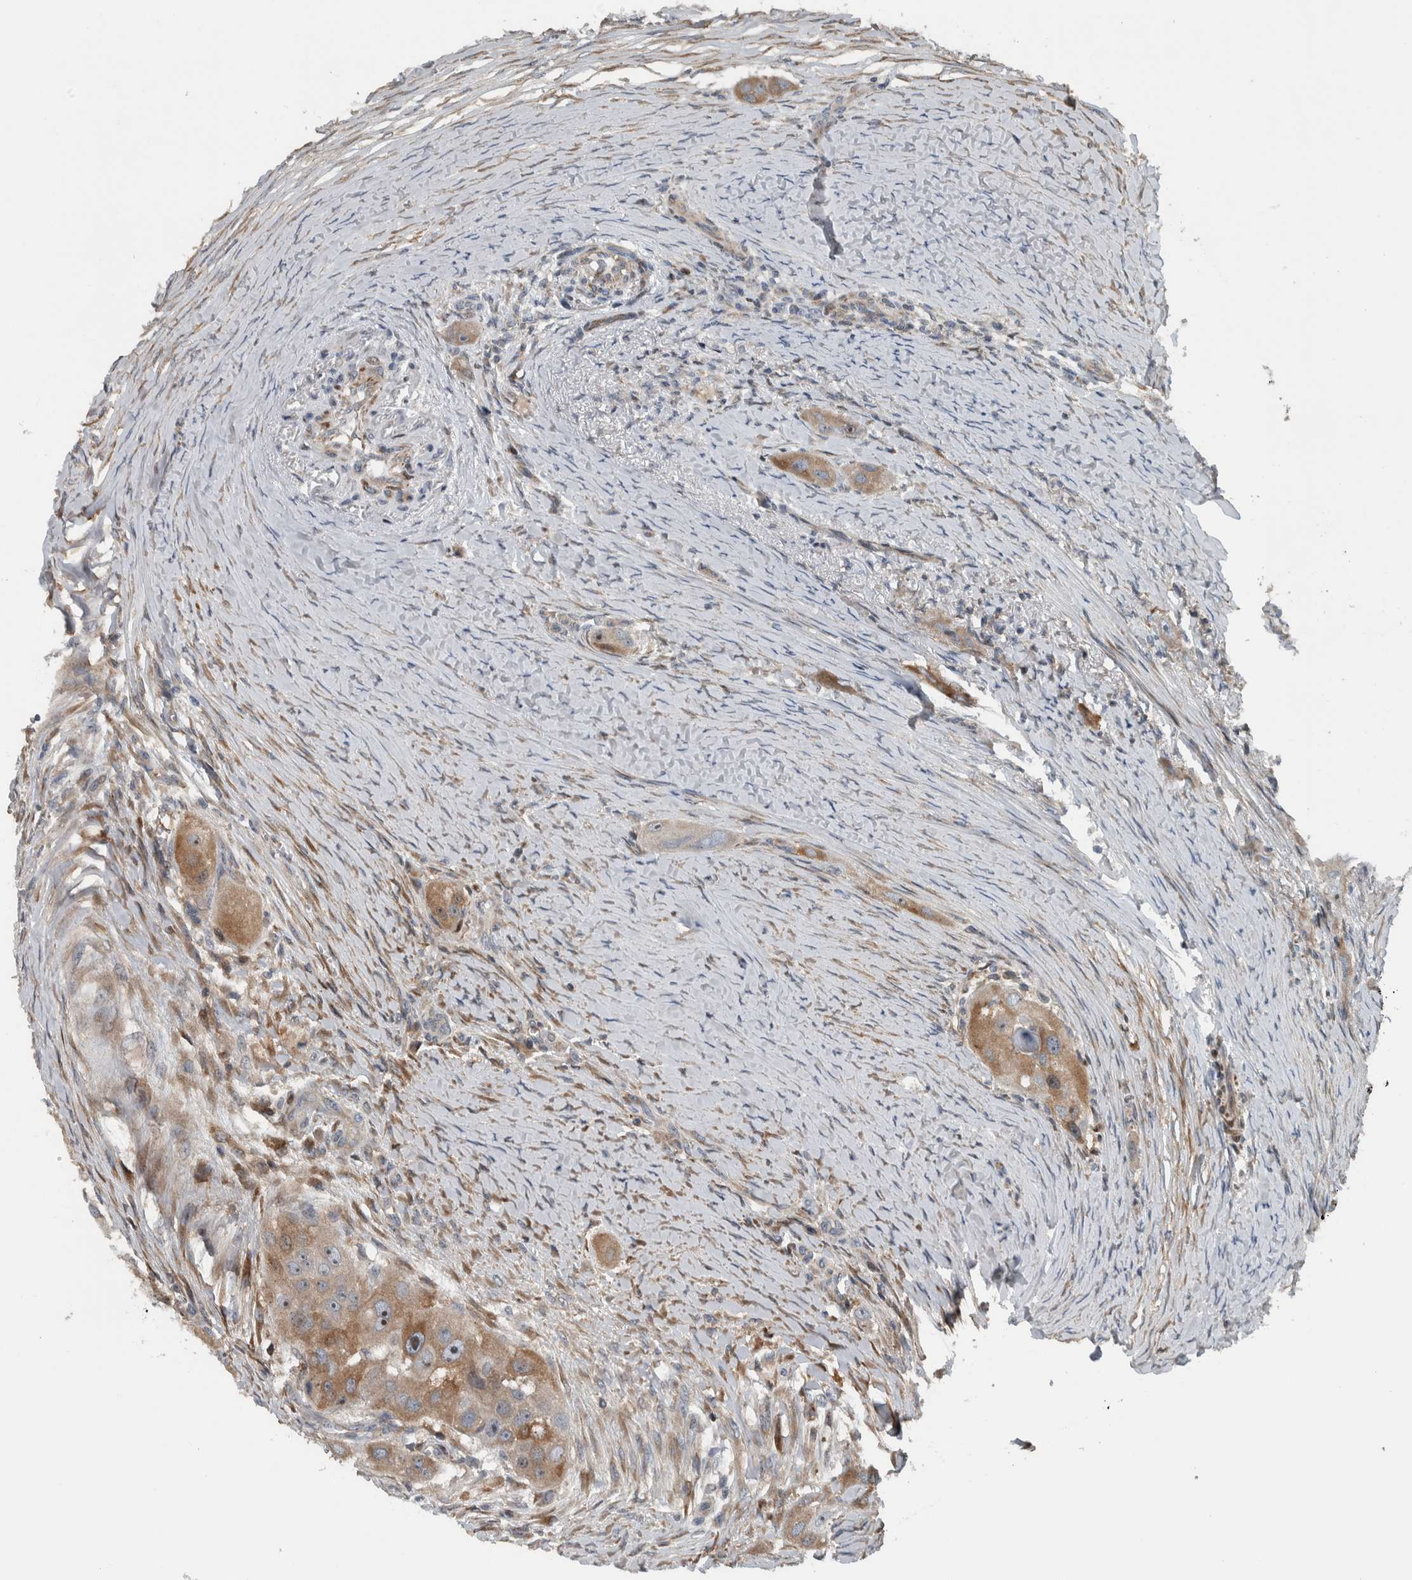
{"staining": {"intensity": "moderate", "quantity": ">75%", "location": "cytoplasmic/membranous"}, "tissue": "head and neck cancer", "cell_type": "Tumor cells", "image_type": "cancer", "snomed": [{"axis": "morphology", "description": "Normal tissue, NOS"}, {"axis": "morphology", "description": "Squamous cell carcinoma, NOS"}, {"axis": "topography", "description": "Skeletal muscle"}, {"axis": "topography", "description": "Head-Neck"}], "caption": "DAB immunohistochemical staining of human squamous cell carcinoma (head and neck) displays moderate cytoplasmic/membranous protein staining in approximately >75% of tumor cells. (DAB (3,3'-diaminobenzidine) IHC, brown staining for protein, blue staining for nuclei).", "gene": "BAIAP2L1", "patient": {"sex": "male", "age": 51}}